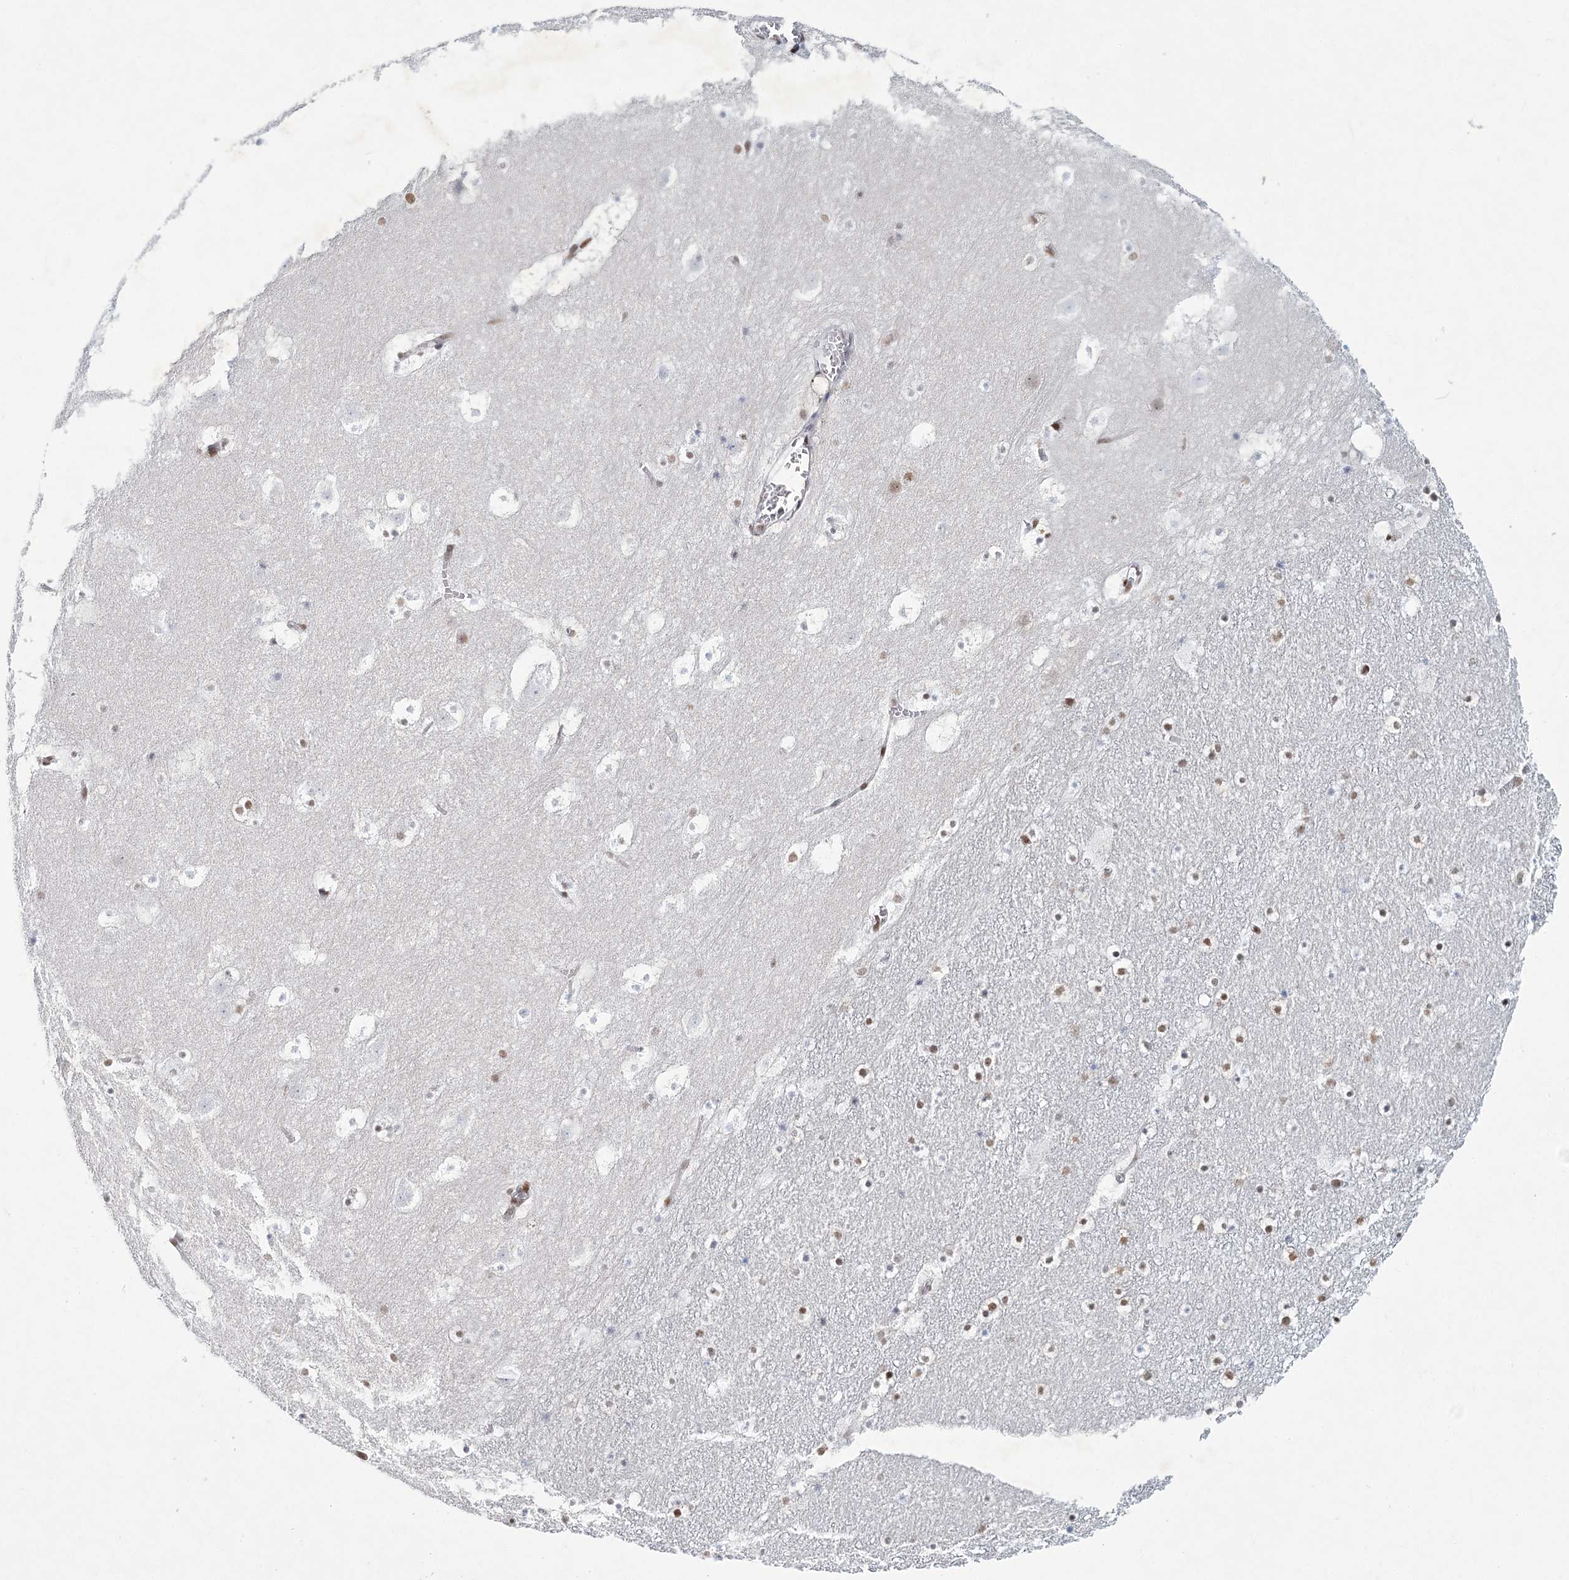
{"staining": {"intensity": "moderate", "quantity": "25%-75%", "location": "nuclear"}, "tissue": "caudate", "cell_type": "Glial cells", "image_type": "normal", "snomed": [{"axis": "morphology", "description": "Normal tissue, NOS"}, {"axis": "topography", "description": "Lateral ventricle wall"}], "caption": "Unremarkable caudate demonstrates moderate nuclear positivity in about 25%-75% of glial cells (Stains: DAB in brown, nuclei in blue, Microscopy: brightfield microscopy at high magnification)..", "gene": "LRRFIP2", "patient": {"sex": "male", "age": 45}}